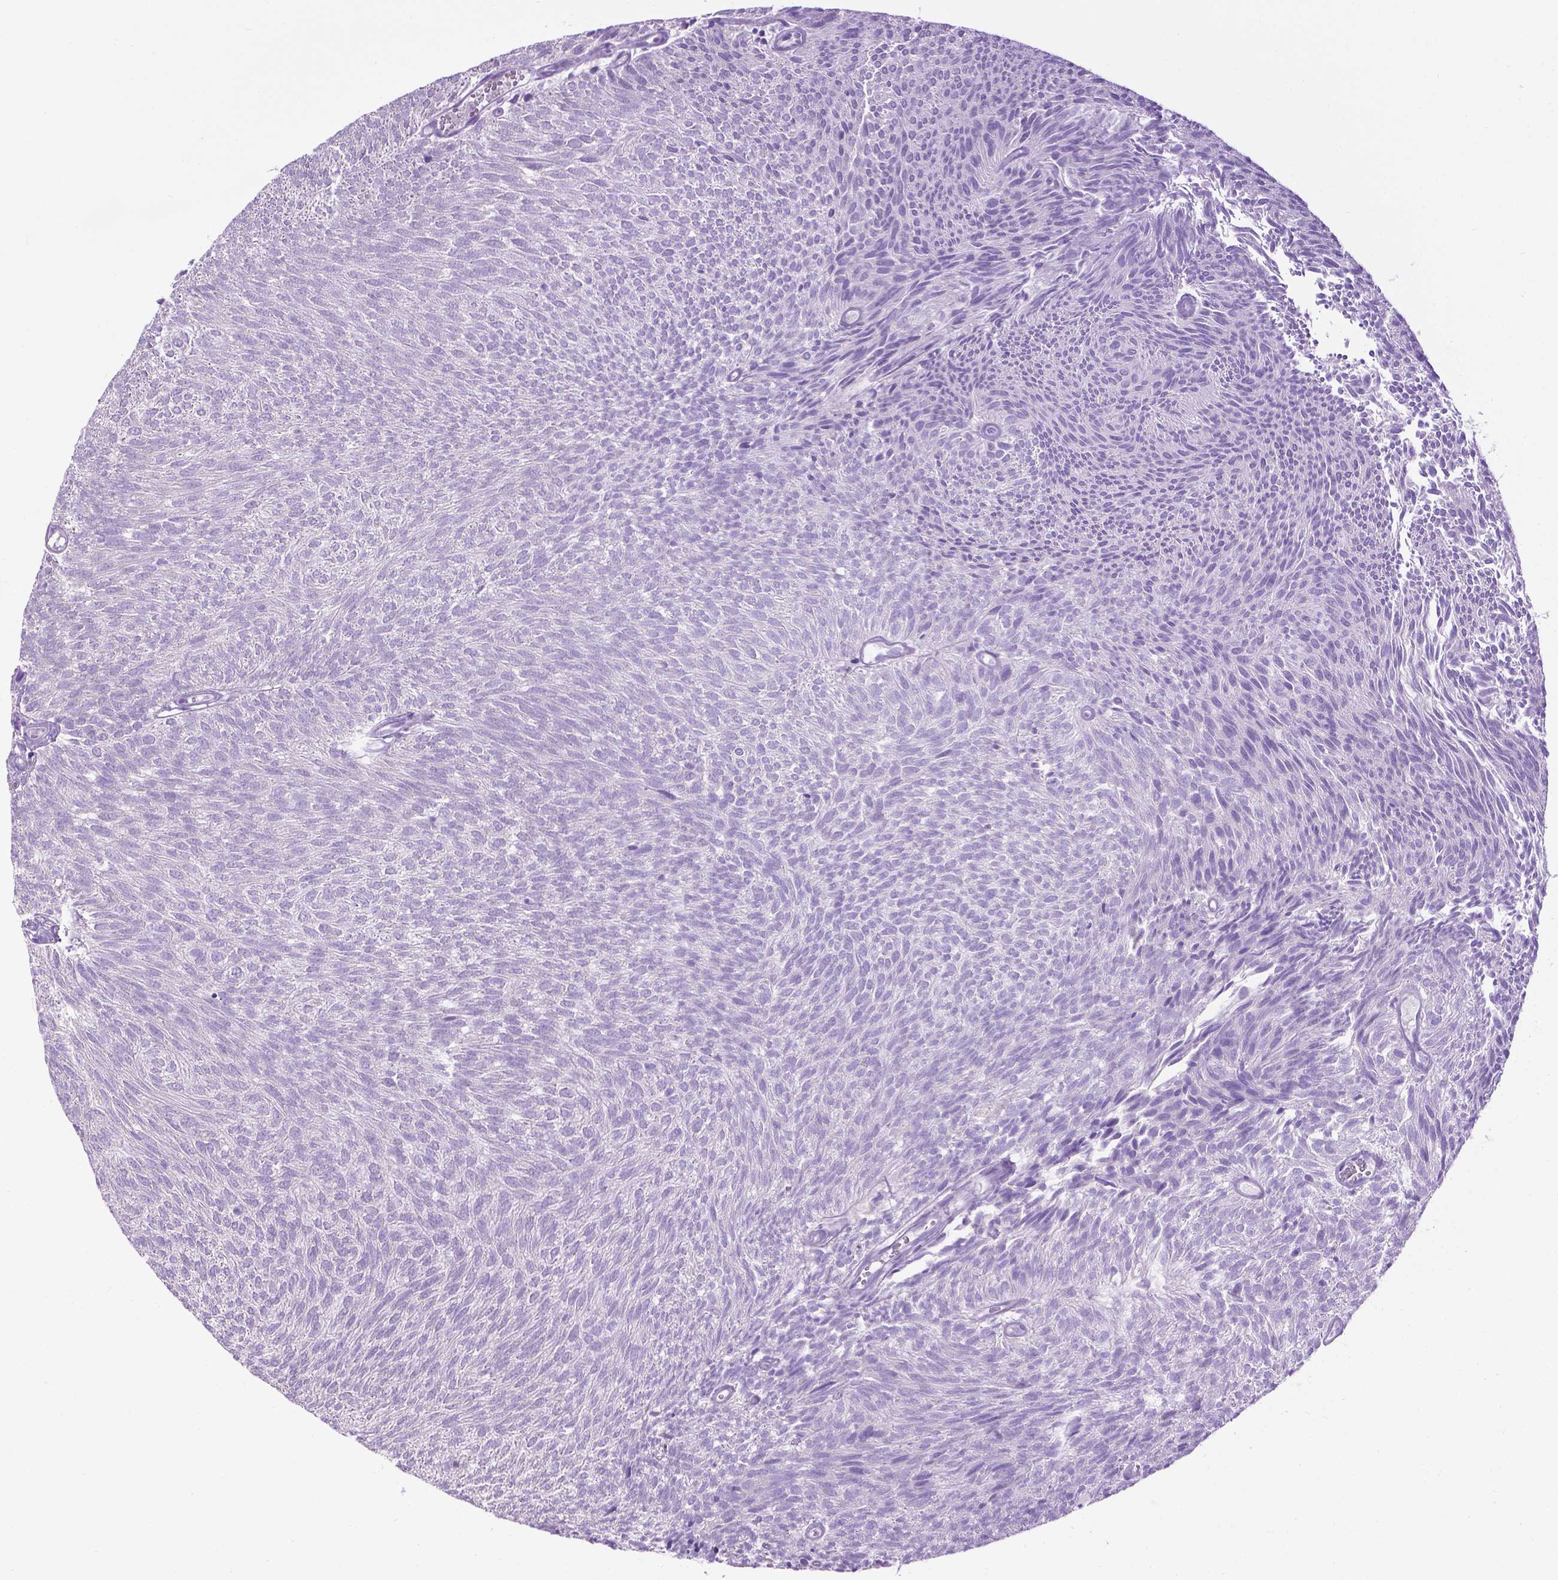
{"staining": {"intensity": "negative", "quantity": "none", "location": "none"}, "tissue": "urothelial cancer", "cell_type": "Tumor cells", "image_type": "cancer", "snomed": [{"axis": "morphology", "description": "Urothelial carcinoma, Low grade"}, {"axis": "topography", "description": "Urinary bladder"}], "caption": "IHC micrograph of neoplastic tissue: urothelial cancer stained with DAB (3,3'-diaminobenzidine) reveals no significant protein expression in tumor cells.", "gene": "TMEM132E", "patient": {"sex": "male", "age": 77}}